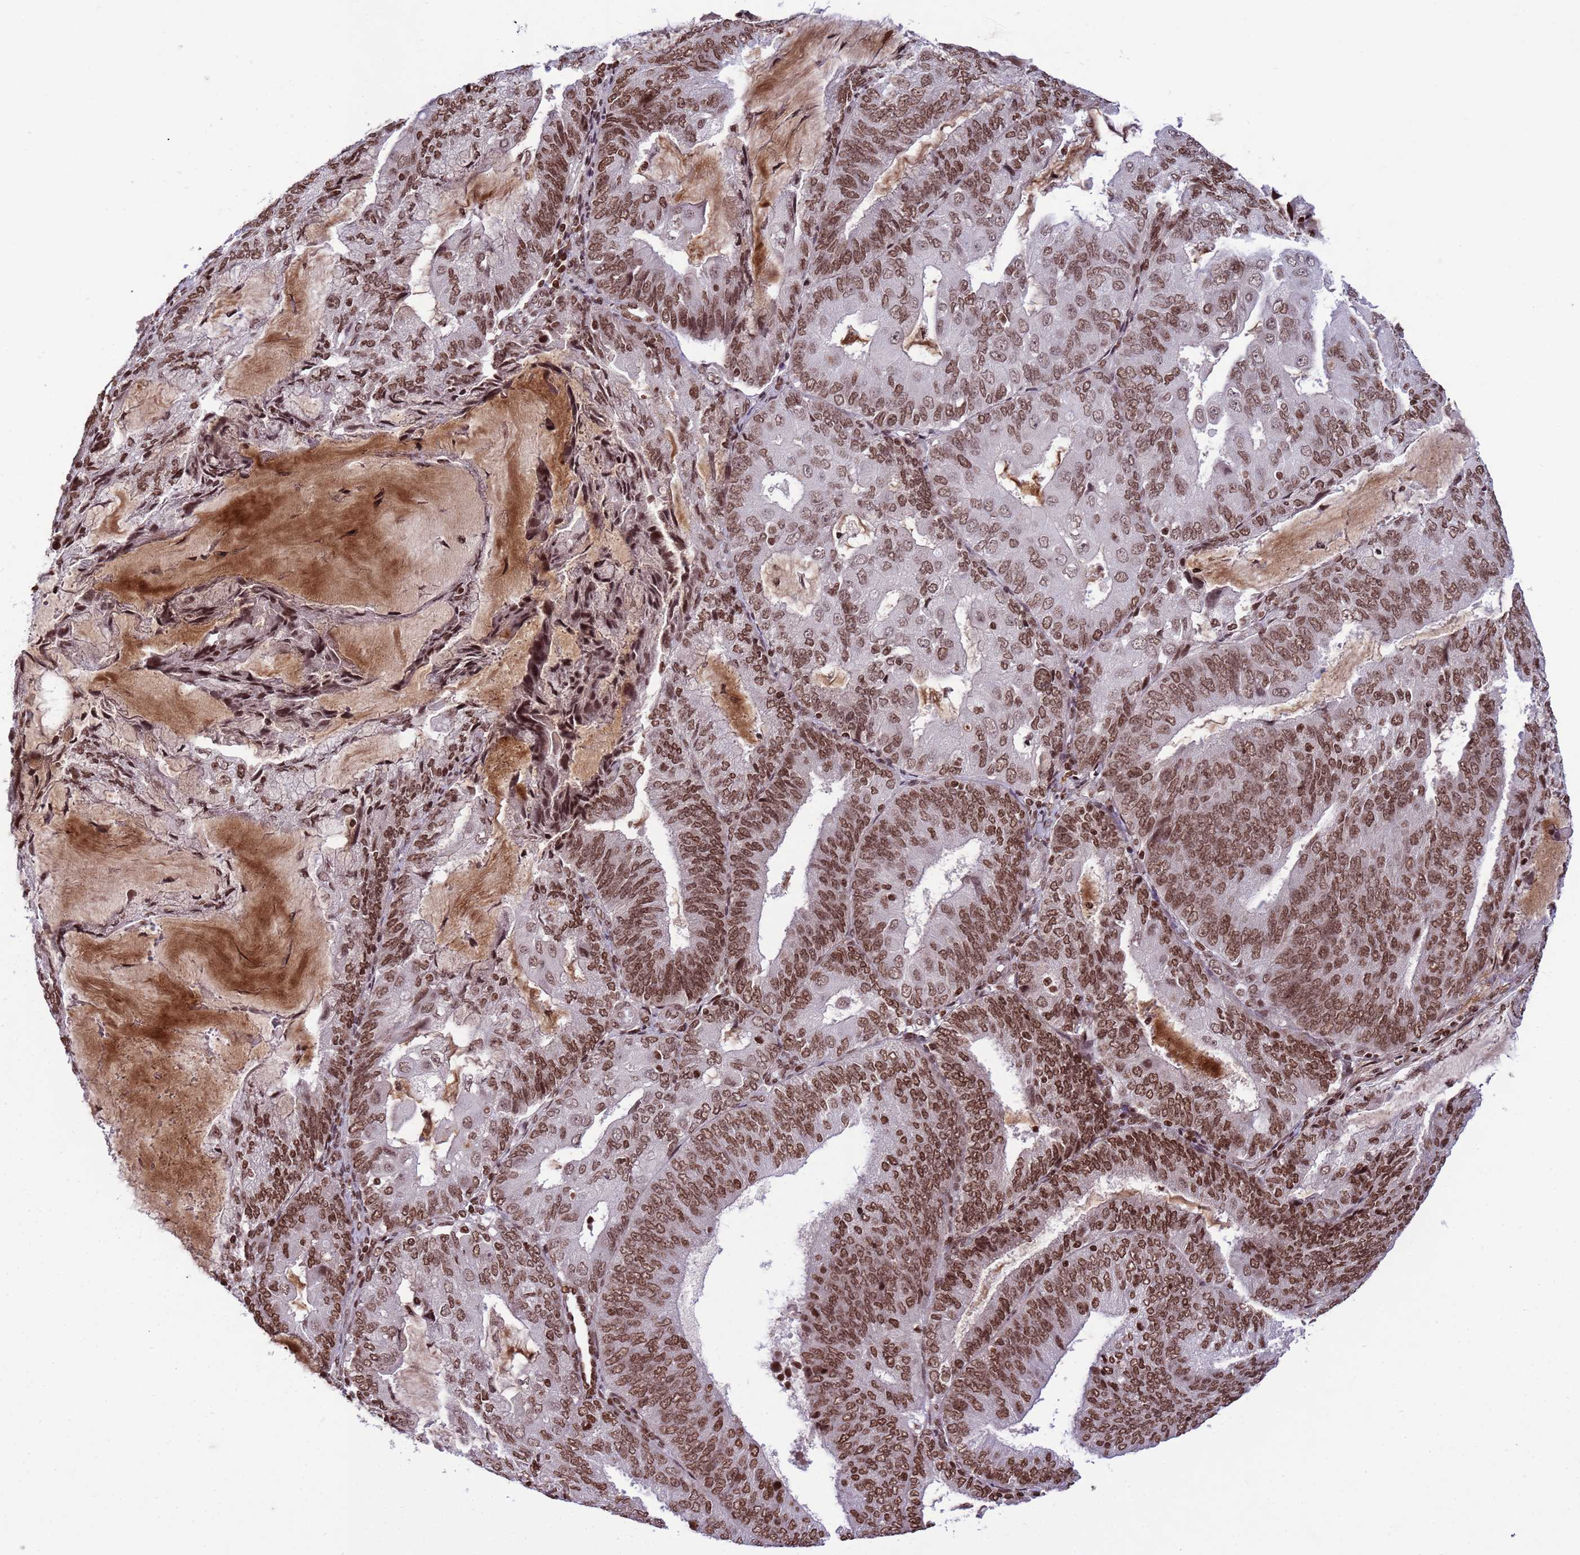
{"staining": {"intensity": "moderate", "quantity": ">75%", "location": "nuclear"}, "tissue": "endometrial cancer", "cell_type": "Tumor cells", "image_type": "cancer", "snomed": [{"axis": "morphology", "description": "Adenocarcinoma, NOS"}, {"axis": "topography", "description": "Endometrium"}], "caption": "Human endometrial cancer (adenocarcinoma) stained with a brown dye displays moderate nuclear positive staining in approximately >75% of tumor cells.", "gene": "H3-3B", "patient": {"sex": "female", "age": 81}}